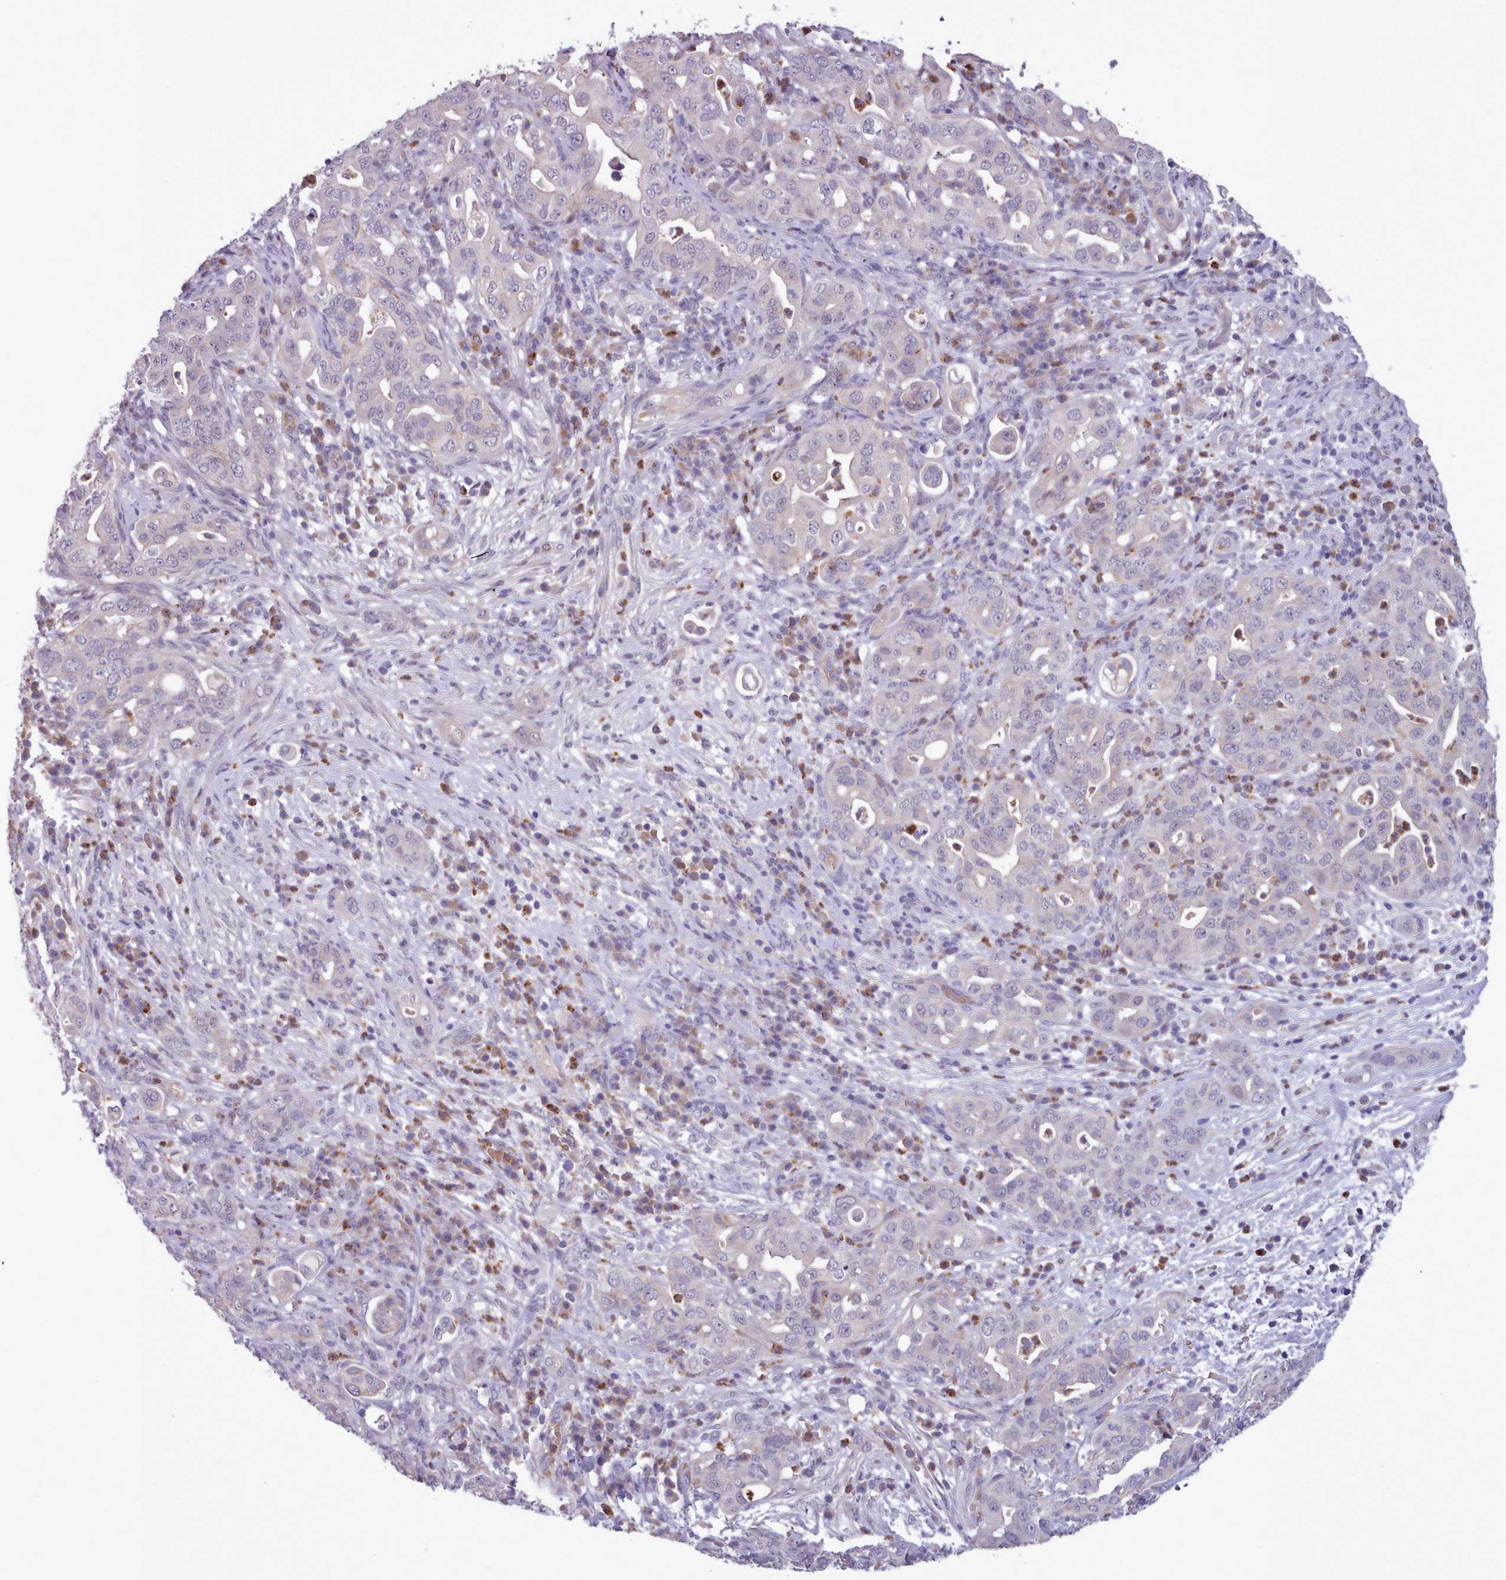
{"staining": {"intensity": "negative", "quantity": "none", "location": "none"}, "tissue": "pancreatic cancer", "cell_type": "Tumor cells", "image_type": "cancer", "snomed": [{"axis": "morphology", "description": "Normal tissue, NOS"}, {"axis": "morphology", "description": "Adenocarcinoma, NOS"}, {"axis": "topography", "description": "Lymph node"}, {"axis": "topography", "description": "Pancreas"}], "caption": "Immunohistochemical staining of adenocarcinoma (pancreatic) exhibits no significant staining in tumor cells.", "gene": "KCTD16", "patient": {"sex": "female", "age": 67}}